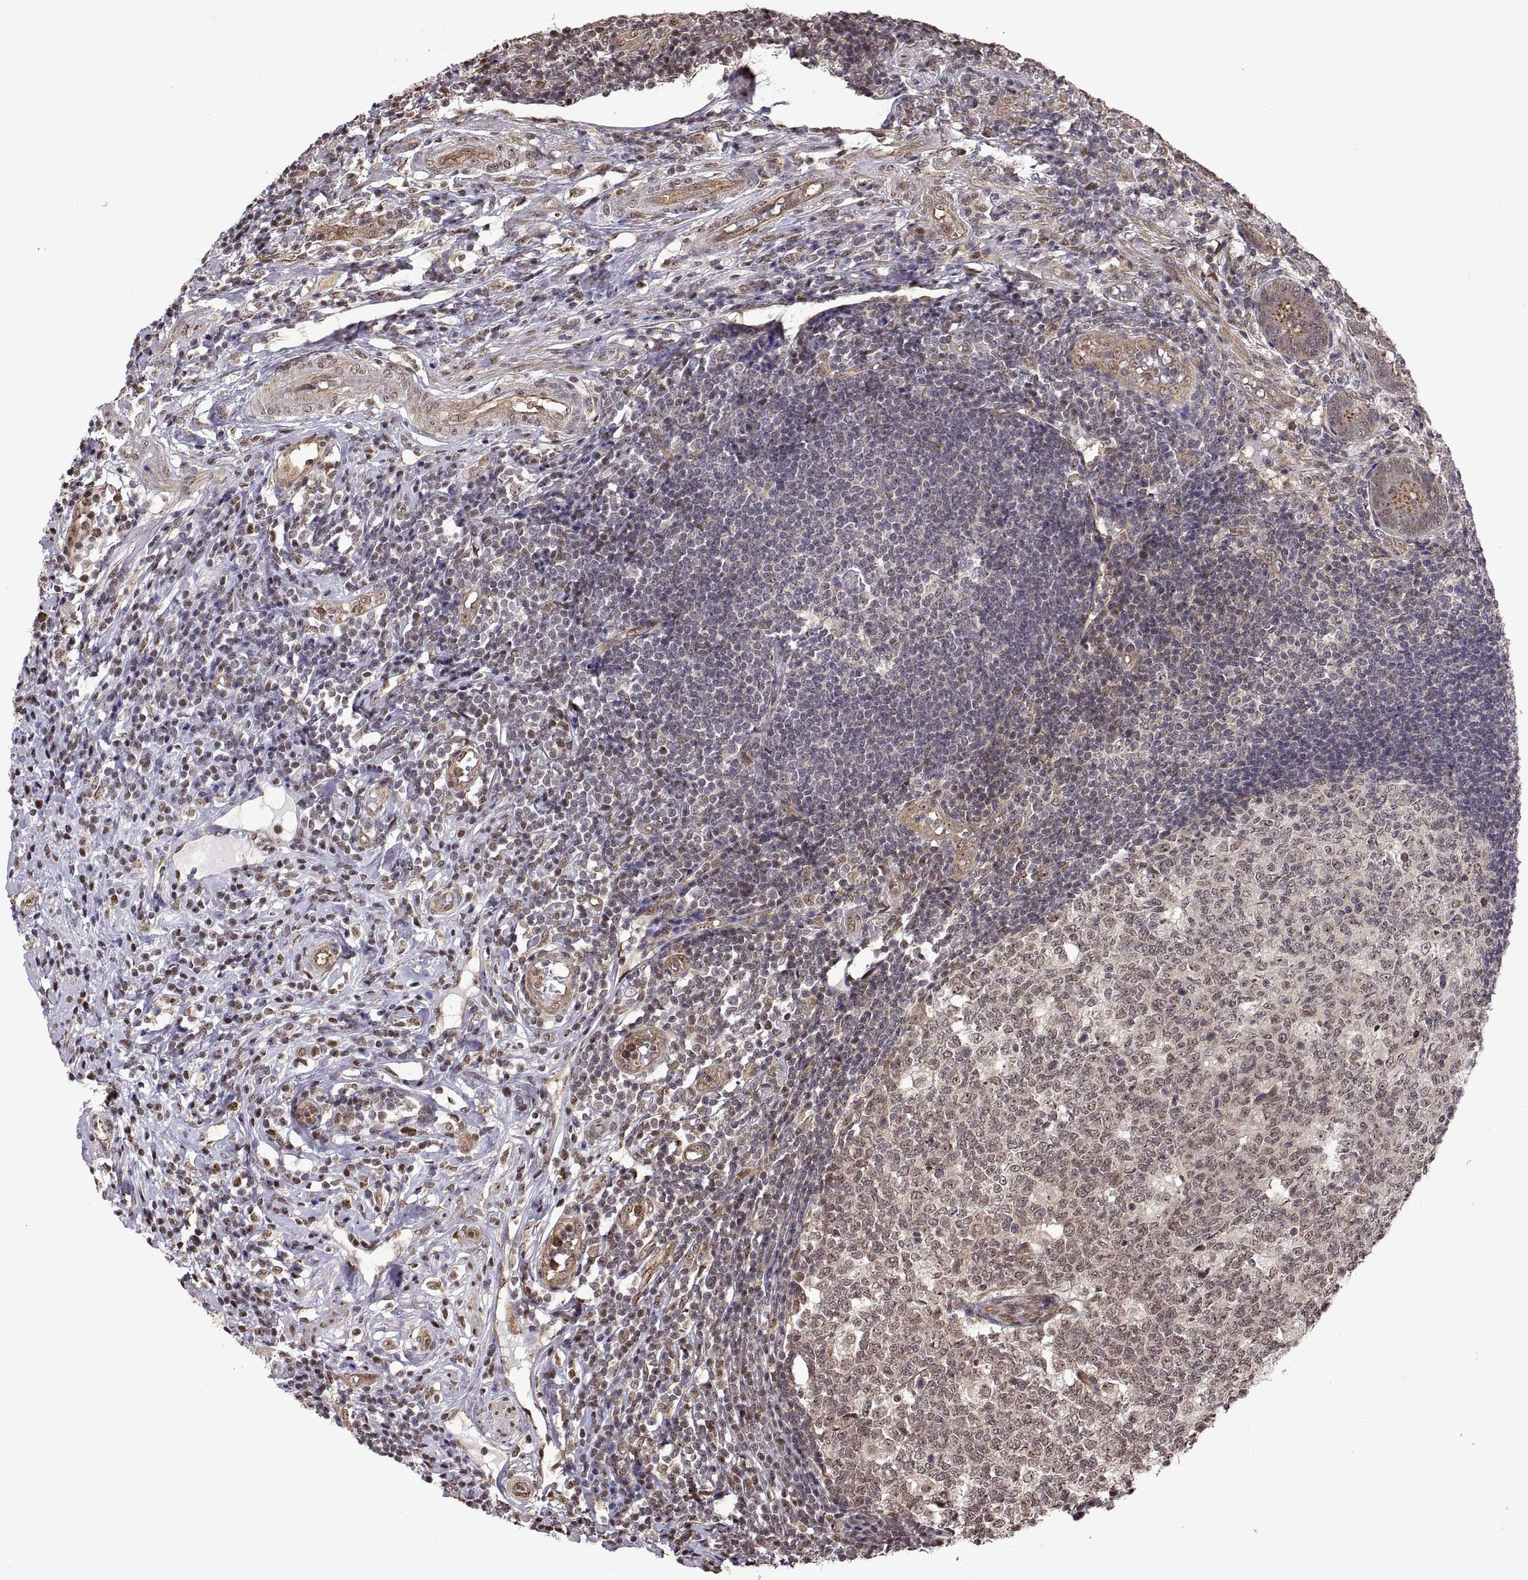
{"staining": {"intensity": "moderate", "quantity": ">75%", "location": "nuclear"}, "tissue": "appendix", "cell_type": "Glandular cells", "image_type": "normal", "snomed": [{"axis": "morphology", "description": "Normal tissue, NOS"}, {"axis": "morphology", "description": "Inflammation, NOS"}, {"axis": "topography", "description": "Appendix"}], "caption": "Immunohistochemistry (IHC) (DAB) staining of benign appendix displays moderate nuclear protein positivity in approximately >75% of glandular cells.", "gene": "ARRB1", "patient": {"sex": "male", "age": 16}}